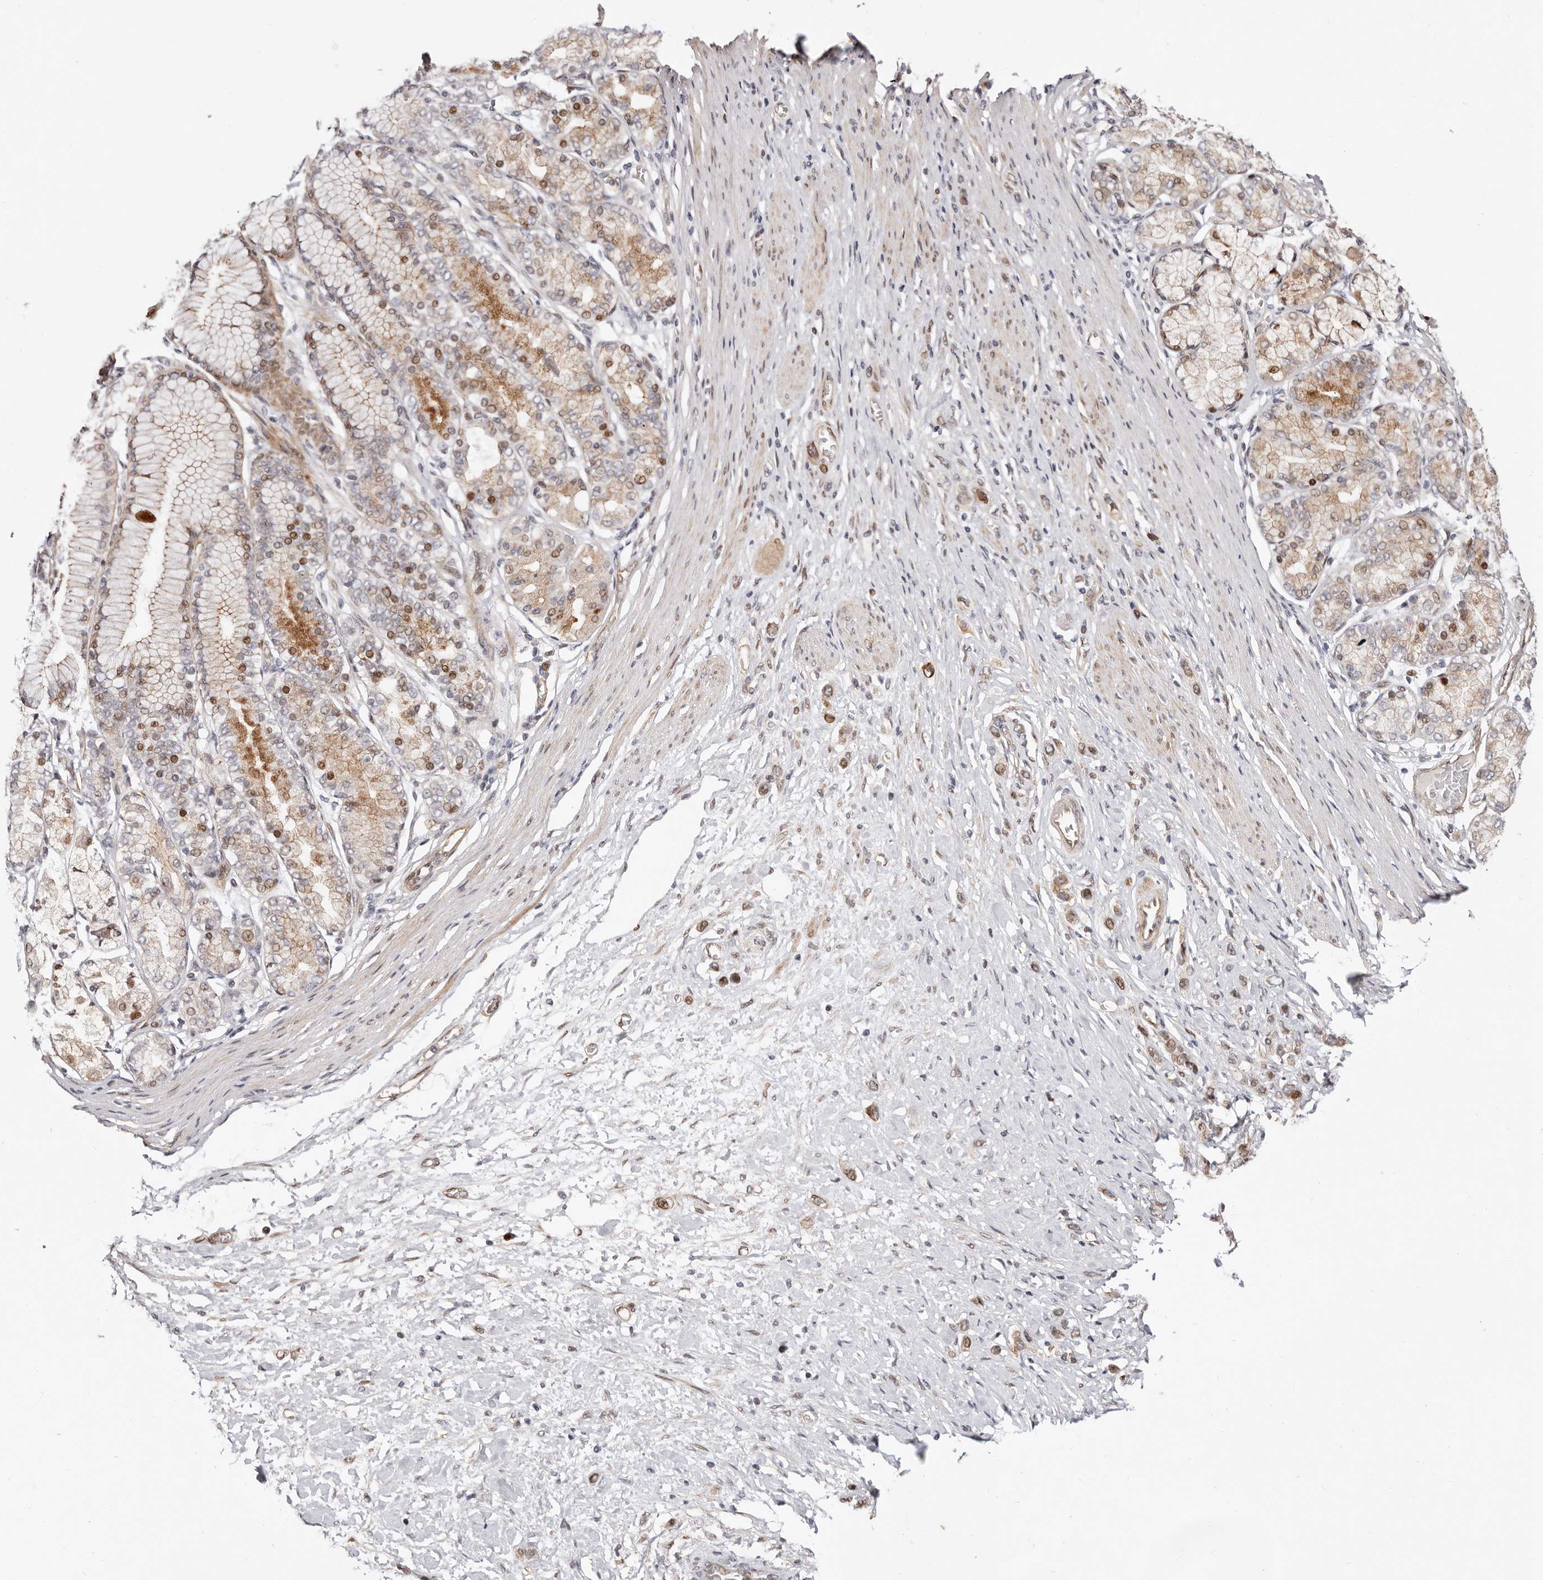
{"staining": {"intensity": "moderate", "quantity": "25%-75%", "location": "cytoplasmic/membranous,nuclear"}, "tissue": "stomach cancer", "cell_type": "Tumor cells", "image_type": "cancer", "snomed": [{"axis": "morphology", "description": "Adenocarcinoma, NOS"}, {"axis": "topography", "description": "Stomach"}], "caption": "Stomach adenocarcinoma stained with DAB immunohistochemistry (IHC) displays medium levels of moderate cytoplasmic/membranous and nuclear staining in about 25%-75% of tumor cells. The protein is stained brown, and the nuclei are stained in blue (DAB IHC with brightfield microscopy, high magnification).", "gene": "EPHX3", "patient": {"sex": "female", "age": 65}}